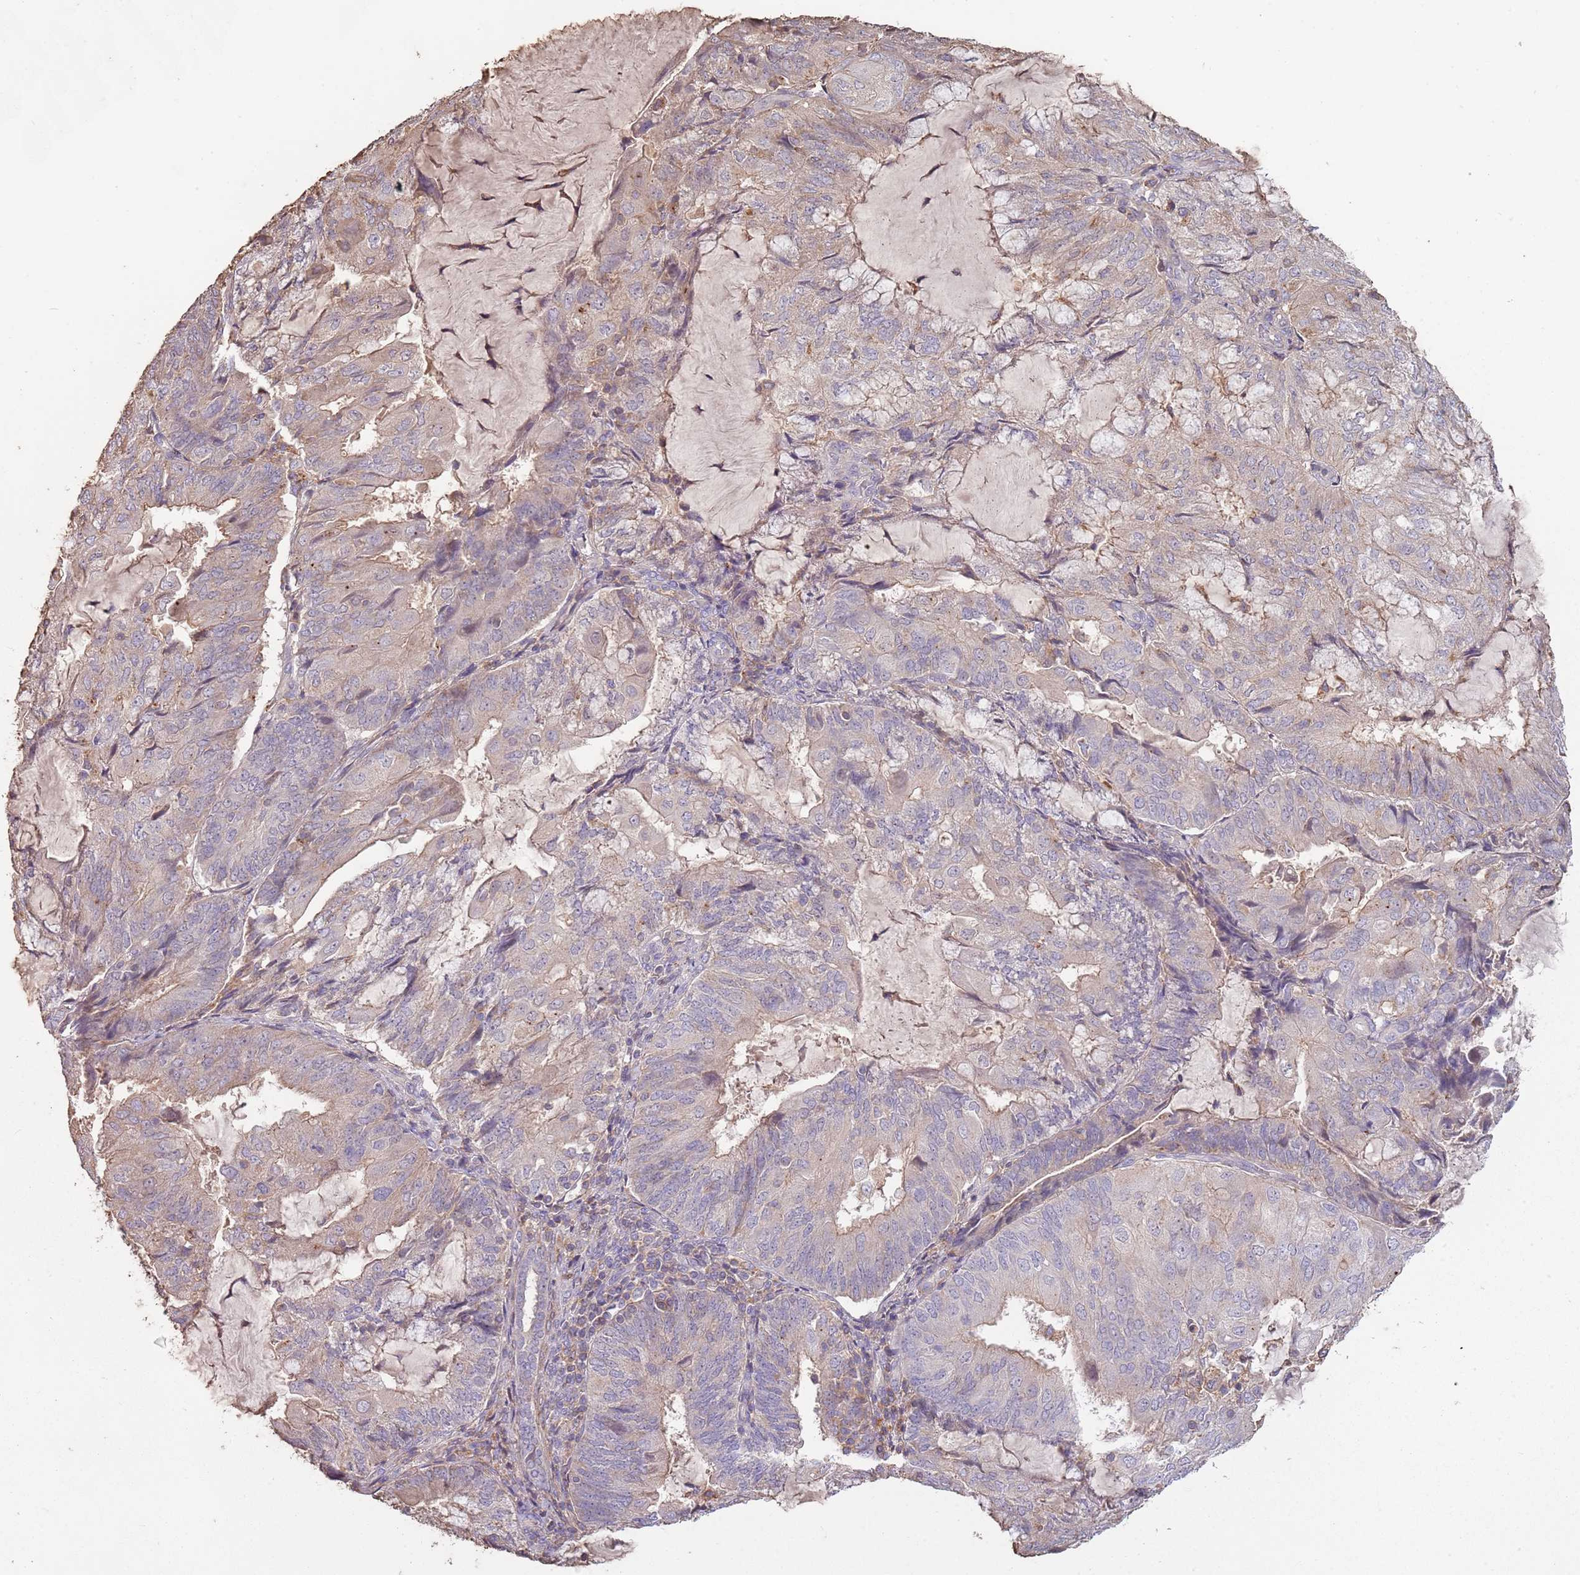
{"staining": {"intensity": "weak", "quantity": "<25%", "location": "cytoplasmic/membranous"}, "tissue": "endometrial cancer", "cell_type": "Tumor cells", "image_type": "cancer", "snomed": [{"axis": "morphology", "description": "Adenocarcinoma, NOS"}, {"axis": "topography", "description": "Endometrium"}], "caption": "An immunohistochemistry histopathology image of adenocarcinoma (endometrial) is shown. There is no staining in tumor cells of adenocarcinoma (endometrial).", "gene": "FECH", "patient": {"sex": "female", "age": 81}}